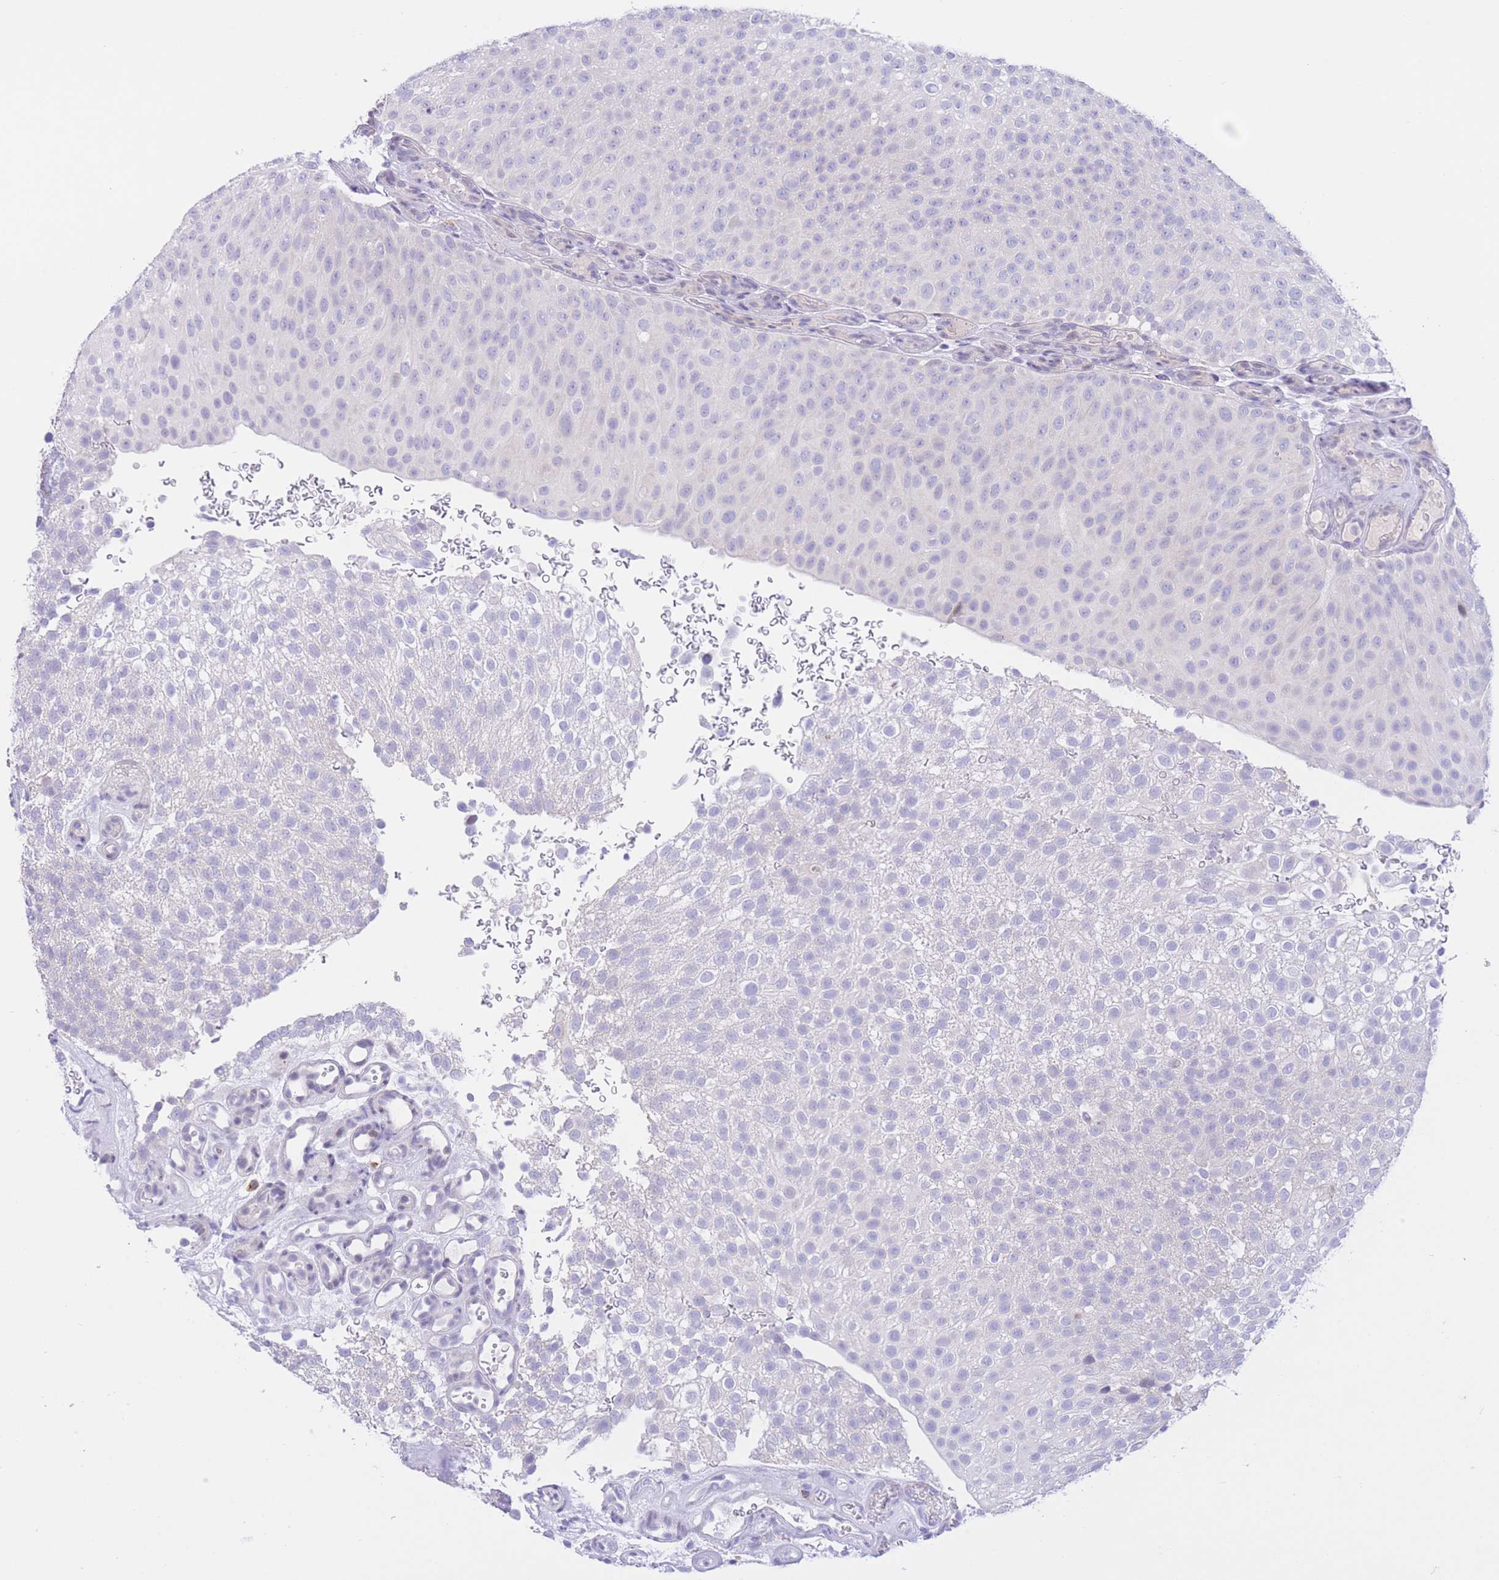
{"staining": {"intensity": "negative", "quantity": "none", "location": "none"}, "tissue": "urothelial cancer", "cell_type": "Tumor cells", "image_type": "cancer", "snomed": [{"axis": "morphology", "description": "Urothelial carcinoma, Low grade"}, {"axis": "topography", "description": "Urinary bladder"}], "caption": "Urothelial cancer was stained to show a protein in brown. There is no significant staining in tumor cells.", "gene": "RPL39L", "patient": {"sex": "male", "age": 78}}